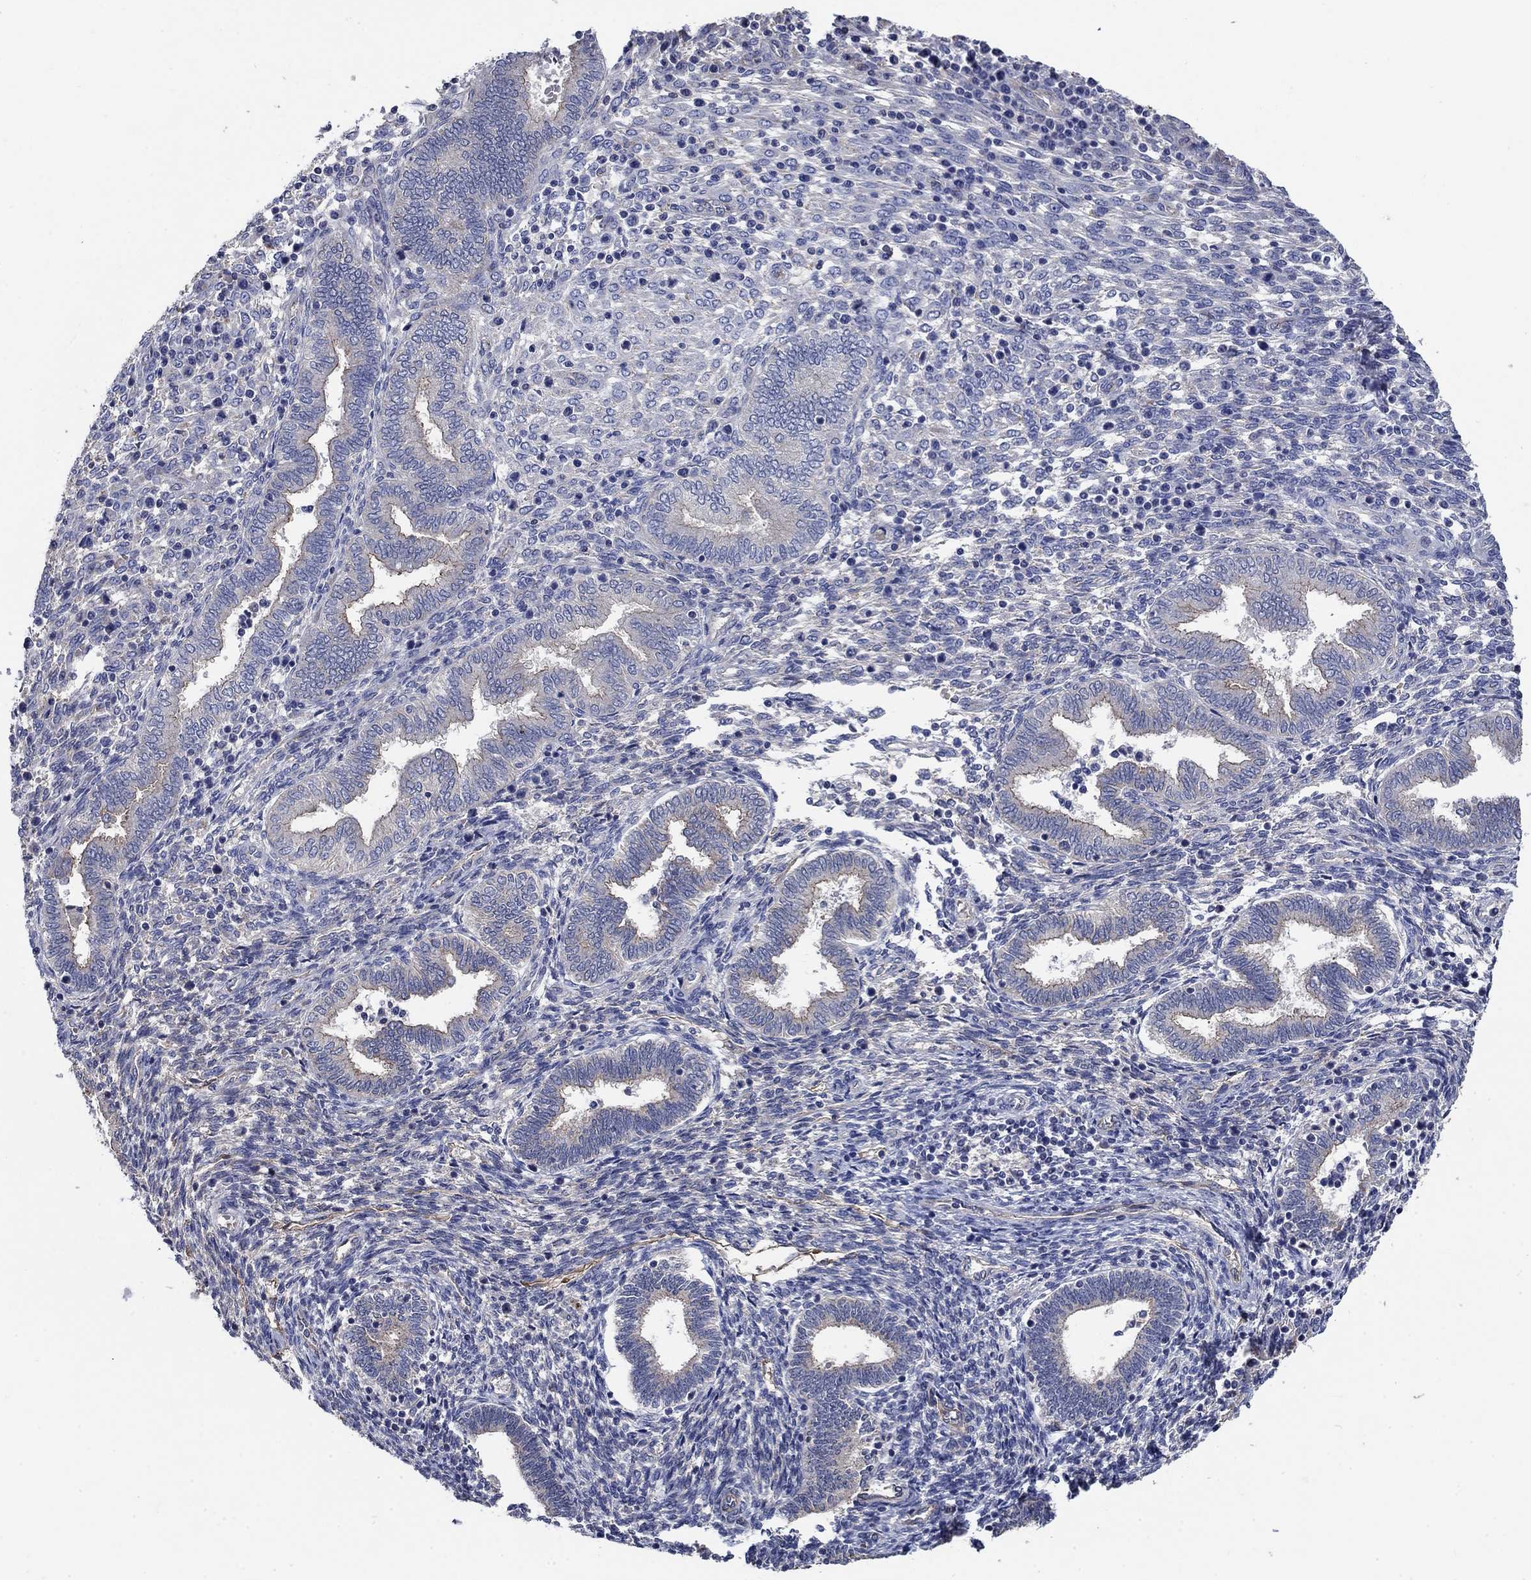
{"staining": {"intensity": "negative", "quantity": "none", "location": "none"}, "tissue": "endometrium", "cell_type": "Cells in endometrial stroma", "image_type": "normal", "snomed": [{"axis": "morphology", "description": "Normal tissue, NOS"}, {"axis": "topography", "description": "Endometrium"}], "caption": "DAB (3,3'-diaminobenzidine) immunohistochemical staining of normal endometrium exhibits no significant staining in cells in endometrial stroma.", "gene": "FLNC", "patient": {"sex": "female", "age": 42}}